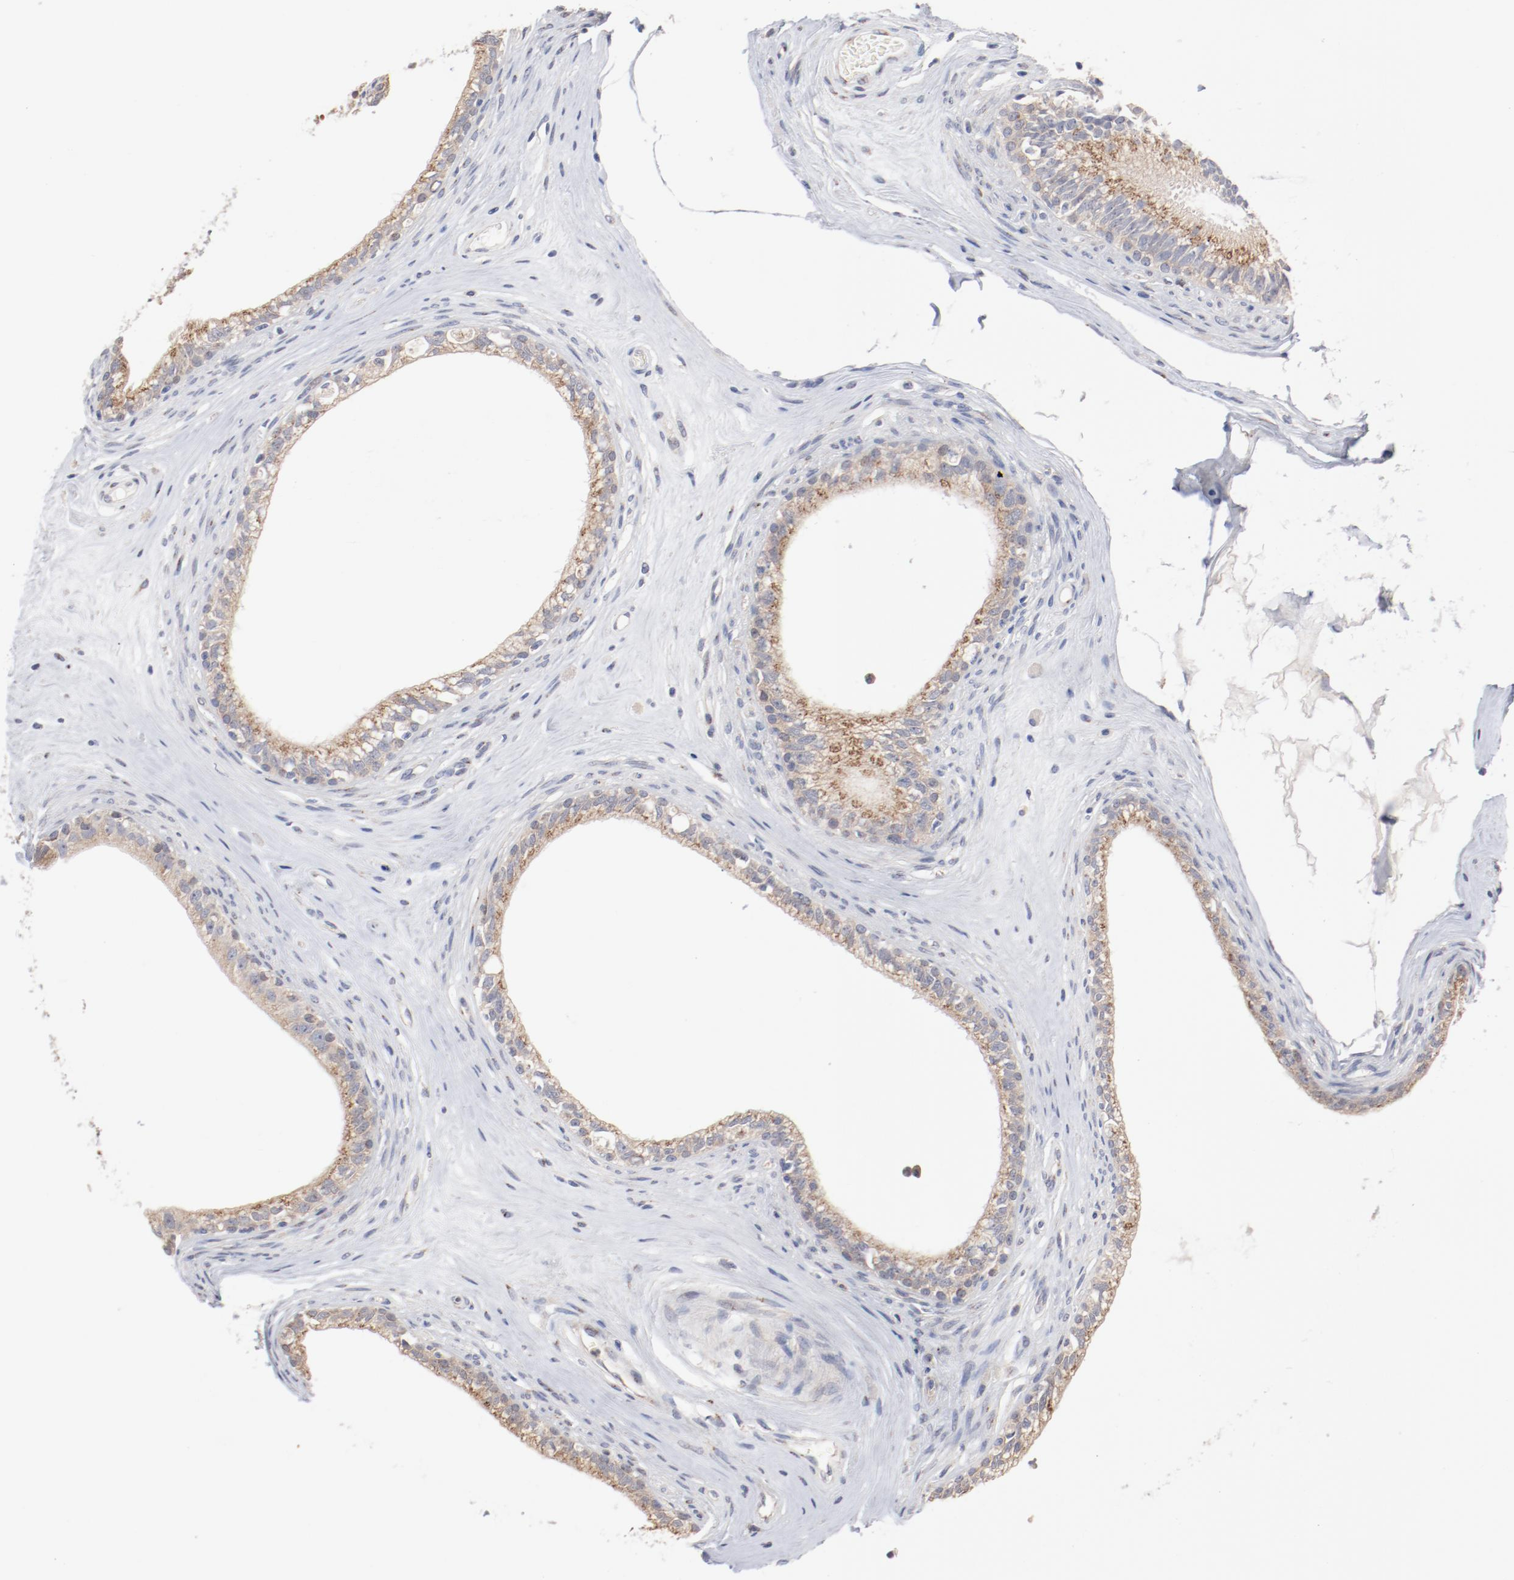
{"staining": {"intensity": "weak", "quantity": ">75%", "location": "cytoplasmic/membranous"}, "tissue": "epididymis", "cell_type": "Glandular cells", "image_type": "normal", "snomed": [{"axis": "morphology", "description": "Normal tissue, NOS"}, {"axis": "morphology", "description": "Inflammation, NOS"}, {"axis": "topography", "description": "Epididymis"}], "caption": "The micrograph demonstrates staining of unremarkable epididymis, revealing weak cytoplasmic/membranous protein staining (brown color) within glandular cells.", "gene": "AK7", "patient": {"sex": "male", "age": 84}}